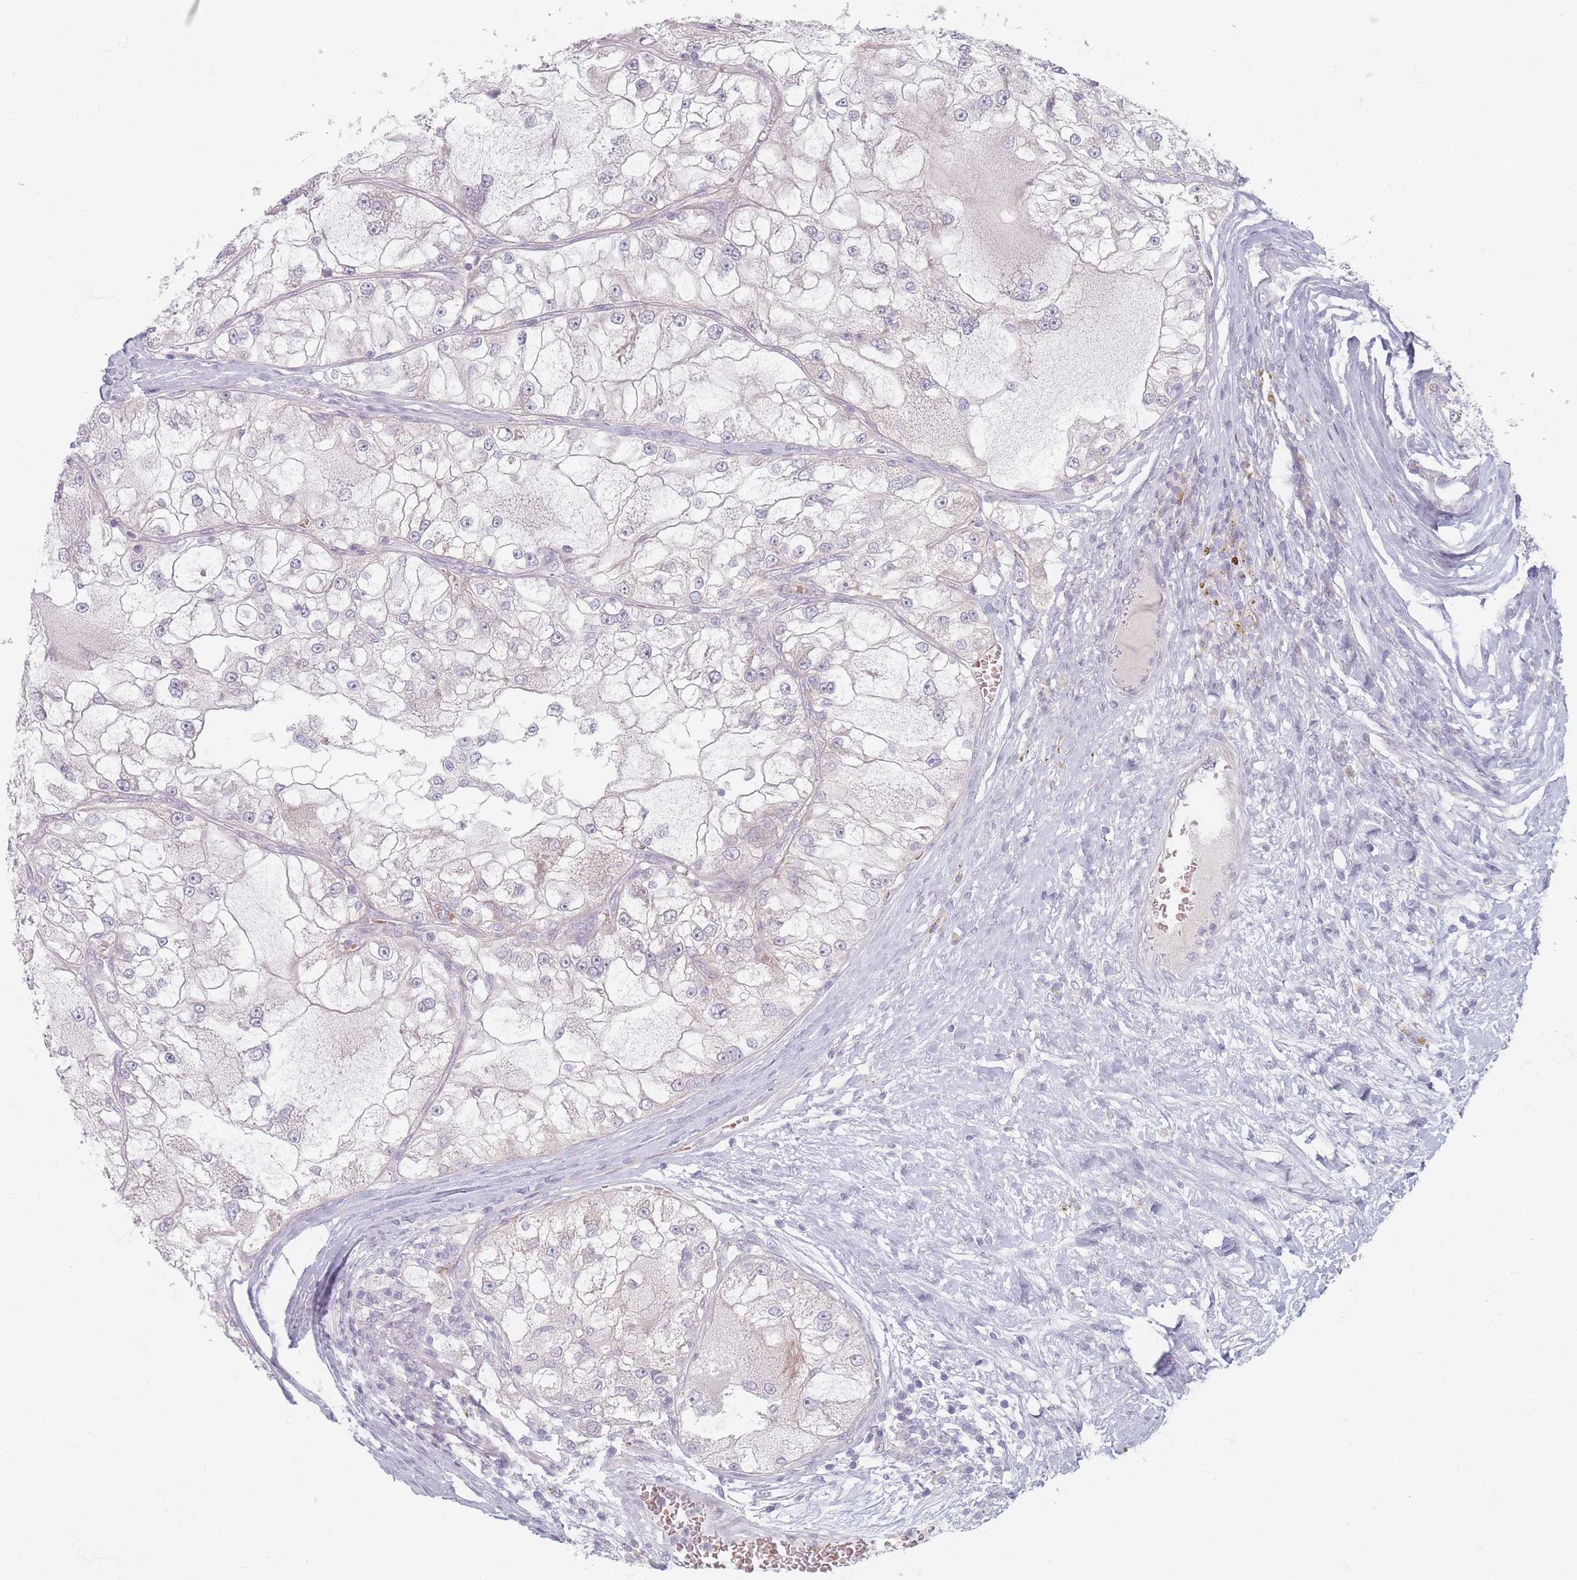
{"staining": {"intensity": "negative", "quantity": "none", "location": "none"}, "tissue": "renal cancer", "cell_type": "Tumor cells", "image_type": "cancer", "snomed": [{"axis": "morphology", "description": "Adenocarcinoma, NOS"}, {"axis": "topography", "description": "Kidney"}], "caption": "Micrograph shows no protein positivity in tumor cells of renal cancer tissue. Brightfield microscopy of immunohistochemistry (IHC) stained with DAB (brown) and hematoxylin (blue), captured at high magnification.", "gene": "TMOD1", "patient": {"sex": "female", "age": 72}}